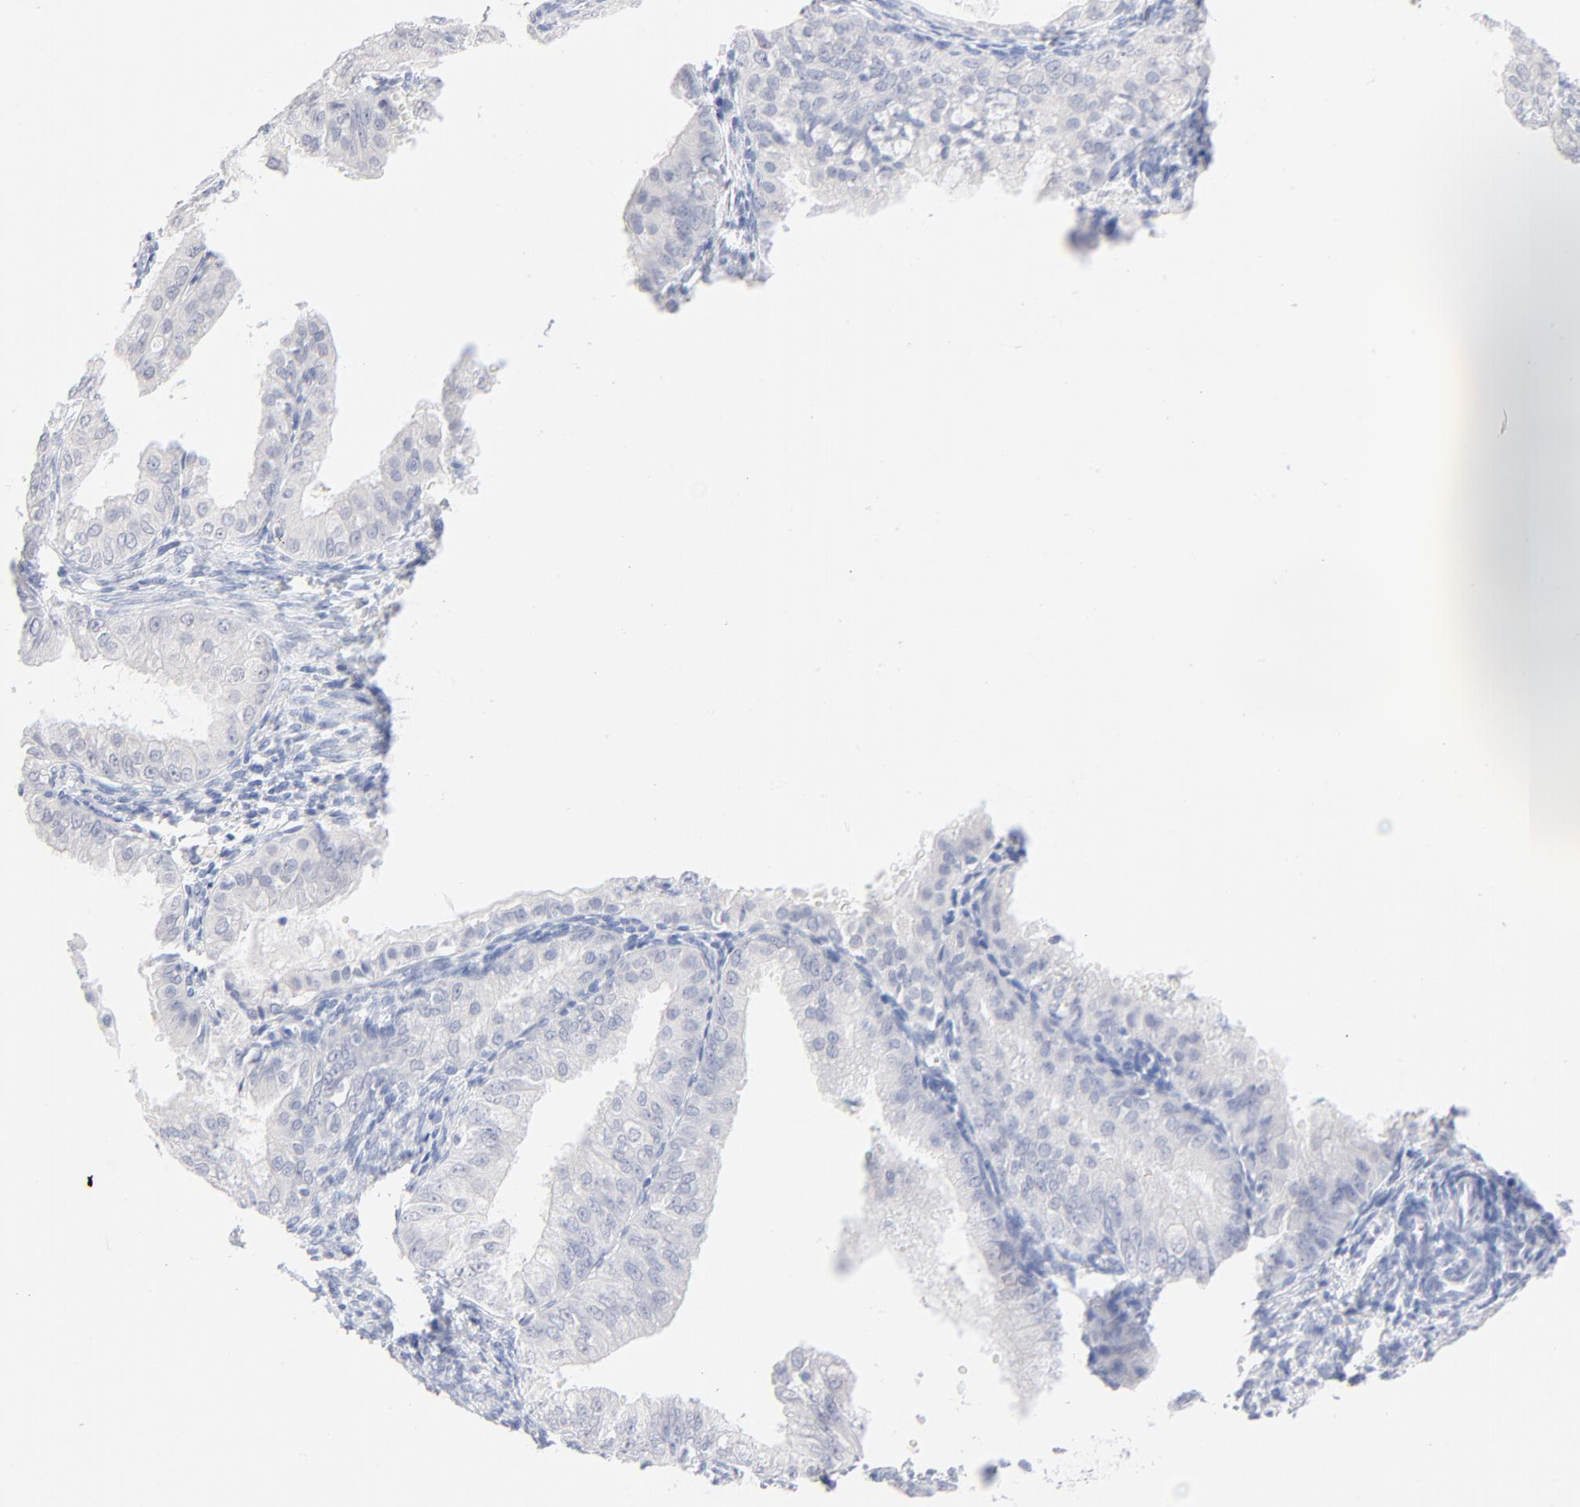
{"staining": {"intensity": "negative", "quantity": "none", "location": "none"}, "tissue": "endometrial cancer", "cell_type": "Tumor cells", "image_type": "cancer", "snomed": [{"axis": "morphology", "description": "Adenocarcinoma, NOS"}, {"axis": "topography", "description": "Endometrium"}], "caption": "The image reveals no significant staining in tumor cells of endometrial cancer (adenocarcinoma). (DAB (3,3'-diaminobenzidine) immunohistochemistry visualized using brightfield microscopy, high magnification).", "gene": "ONECUT1", "patient": {"sex": "female", "age": 76}}